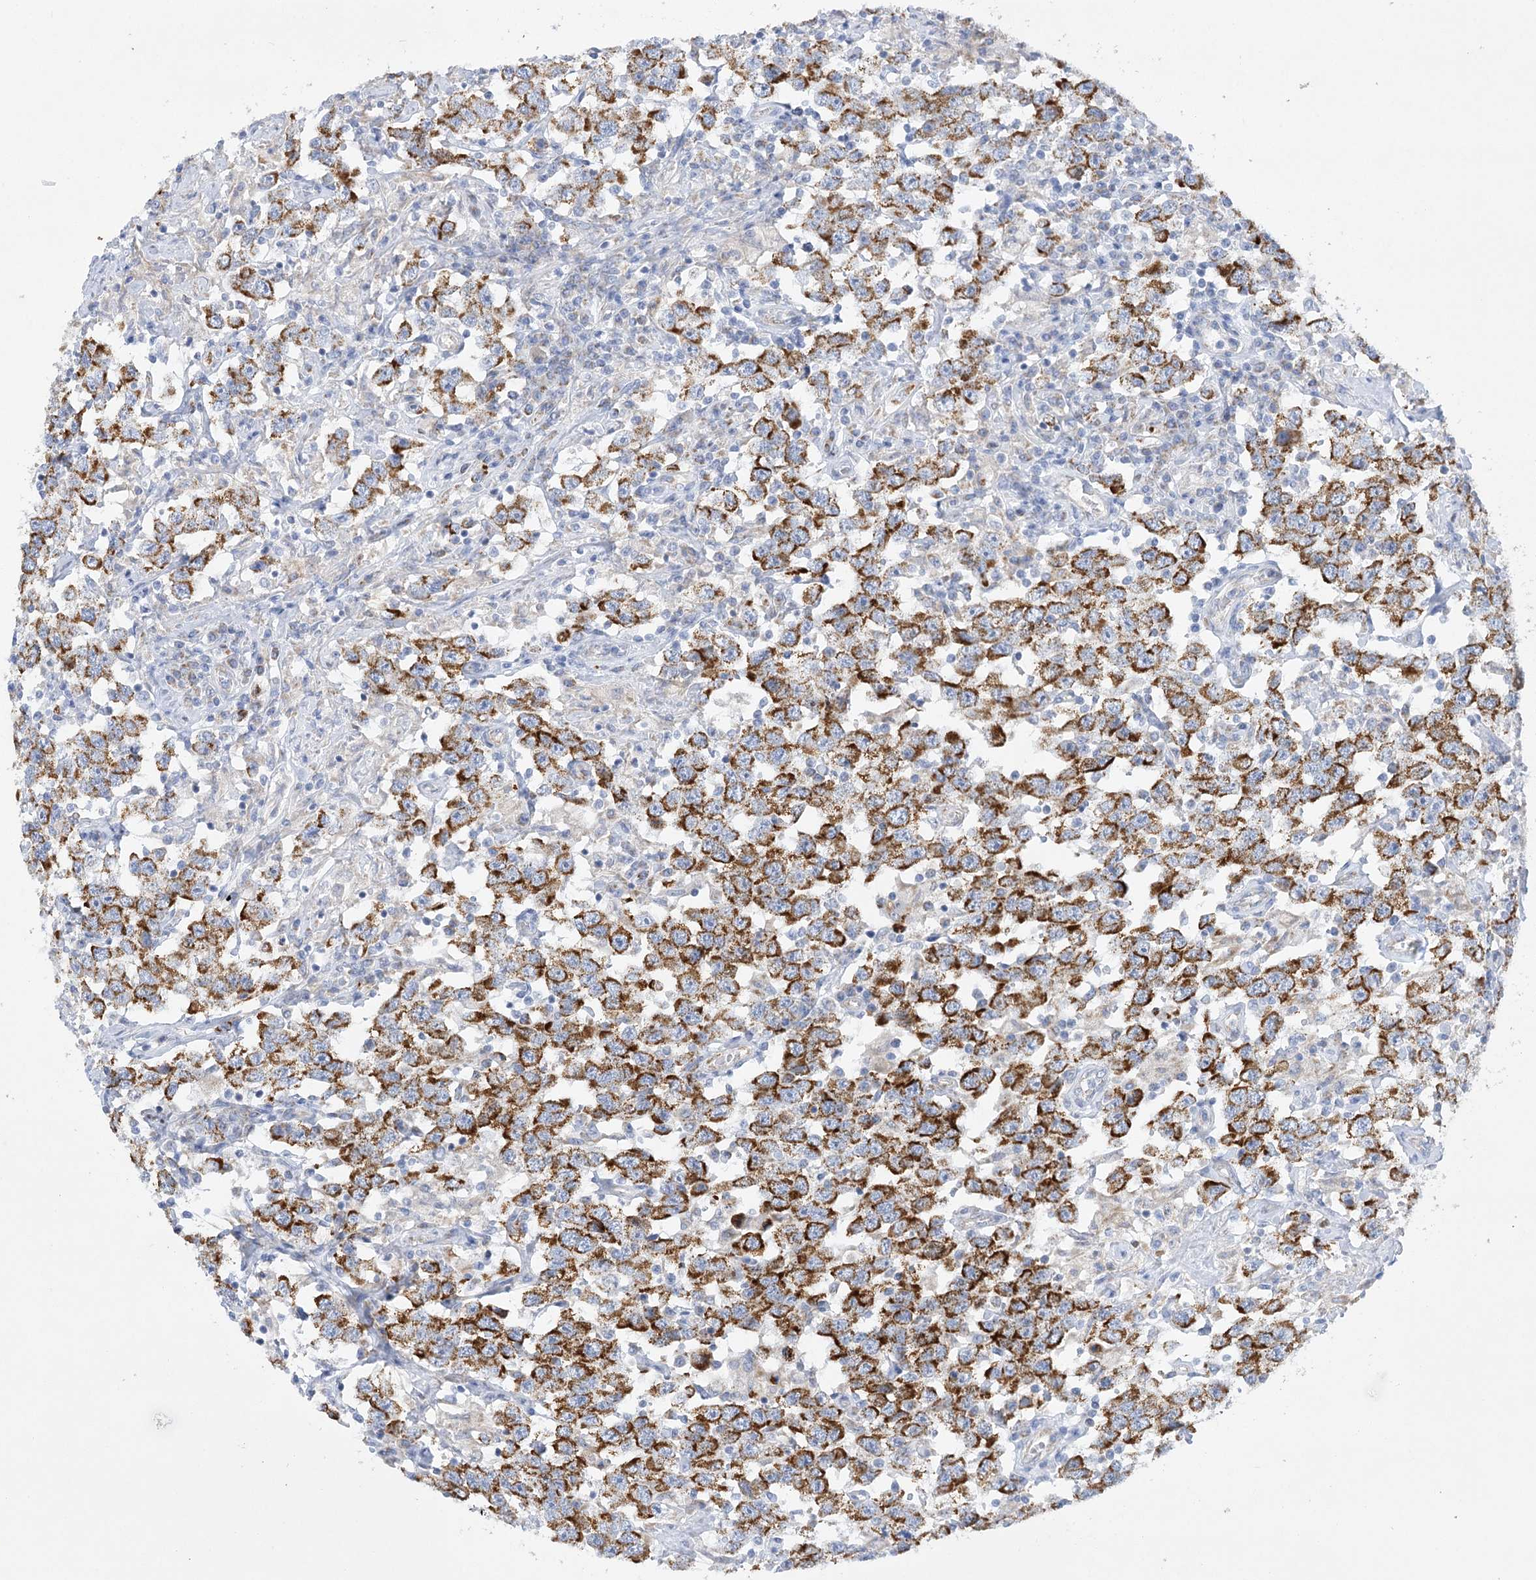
{"staining": {"intensity": "strong", "quantity": ">75%", "location": "cytoplasmic/membranous"}, "tissue": "testis cancer", "cell_type": "Tumor cells", "image_type": "cancer", "snomed": [{"axis": "morphology", "description": "Seminoma, NOS"}, {"axis": "topography", "description": "Testis"}], "caption": "Tumor cells exhibit high levels of strong cytoplasmic/membranous expression in approximately >75% of cells in human seminoma (testis).", "gene": "DHTKD1", "patient": {"sex": "male", "age": 41}}